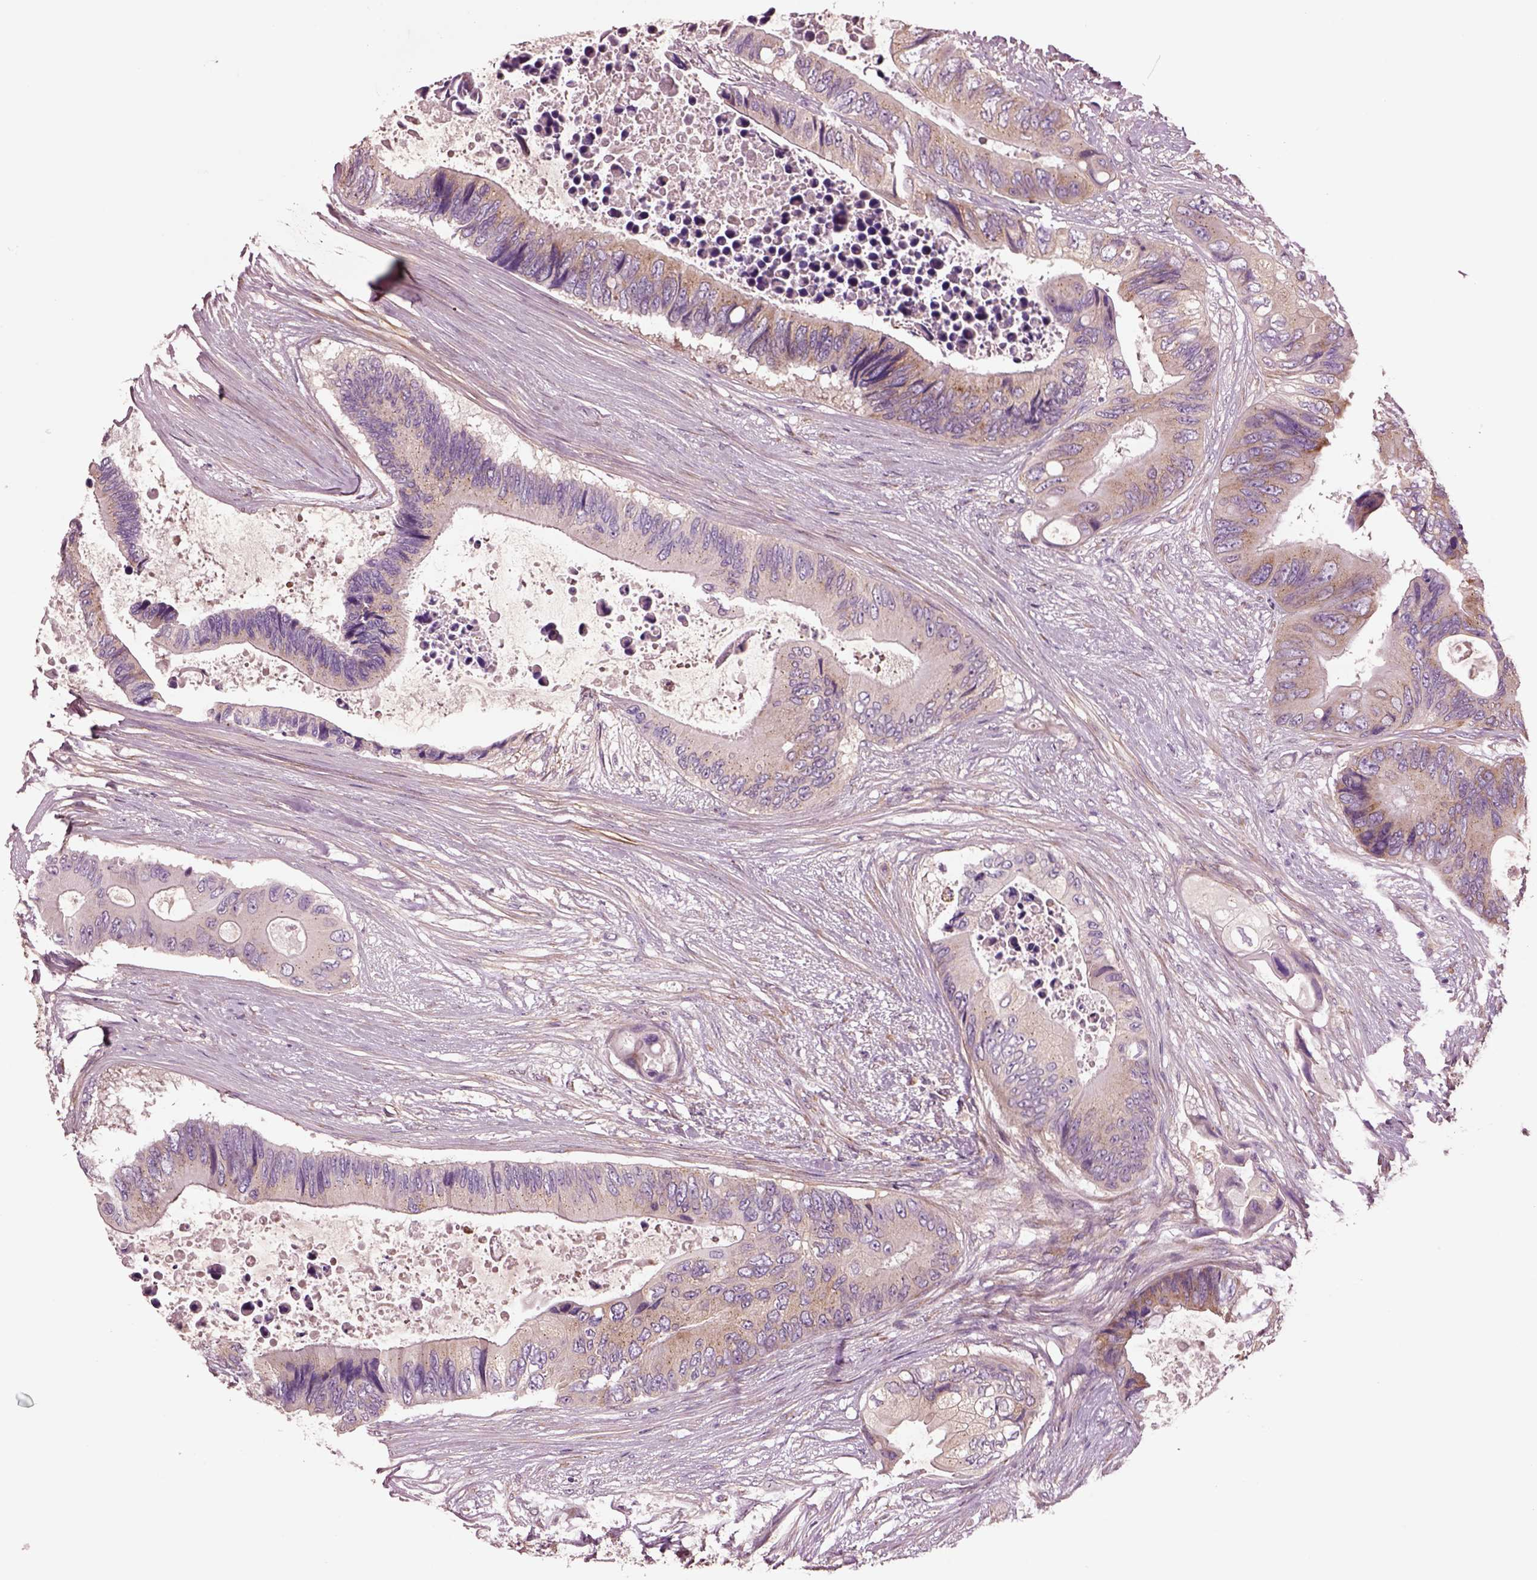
{"staining": {"intensity": "weak", "quantity": ">75%", "location": "cytoplasmic/membranous"}, "tissue": "colorectal cancer", "cell_type": "Tumor cells", "image_type": "cancer", "snomed": [{"axis": "morphology", "description": "Adenocarcinoma, NOS"}, {"axis": "topography", "description": "Rectum"}], "caption": "Protein staining of colorectal cancer tissue demonstrates weak cytoplasmic/membranous expression in about >75% of tumor cells. Nuclei are stained in blue.", "gene": "SEC23A", "patient": {"sex": "male", "age": 63}}